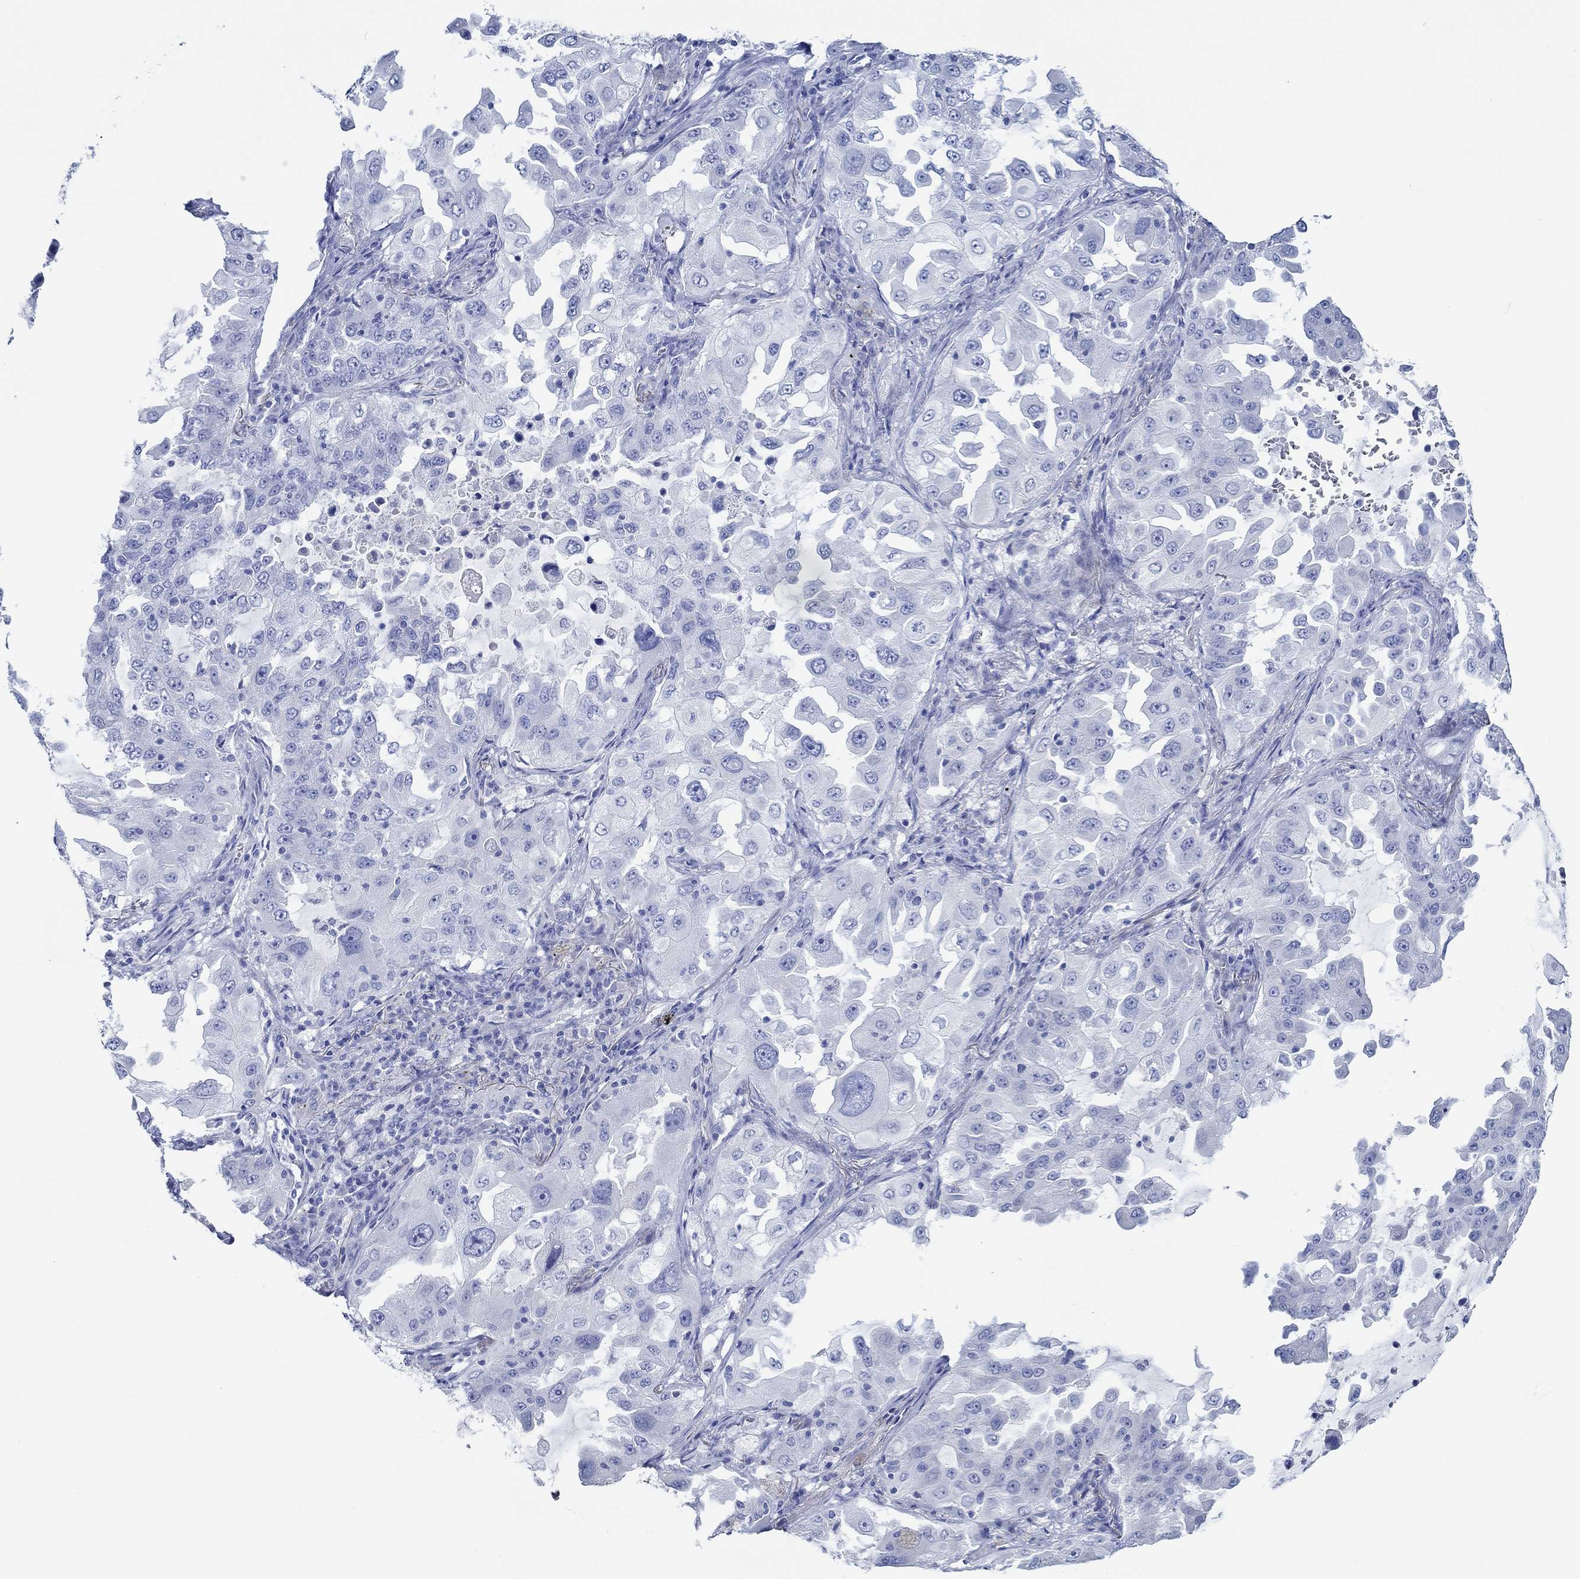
{"staining": {"intensity": "negative", "quantity": "none", "location": "none"}, "tissue": "lung cancer", "cell_type": "Tumor cells", "image_type": "cancer", "snomed": [{"axis": "morphology", "description": "Adenocarcinoma, NOS"}, {"axis": "topography", "description": "Lung"}], "caption": "Adenocarcinoma (lung) stained for a protein using IHC shows no expression tumor cells.", "gene": "IGFBP6", "patient": {"sex": "female", "age": 61}}